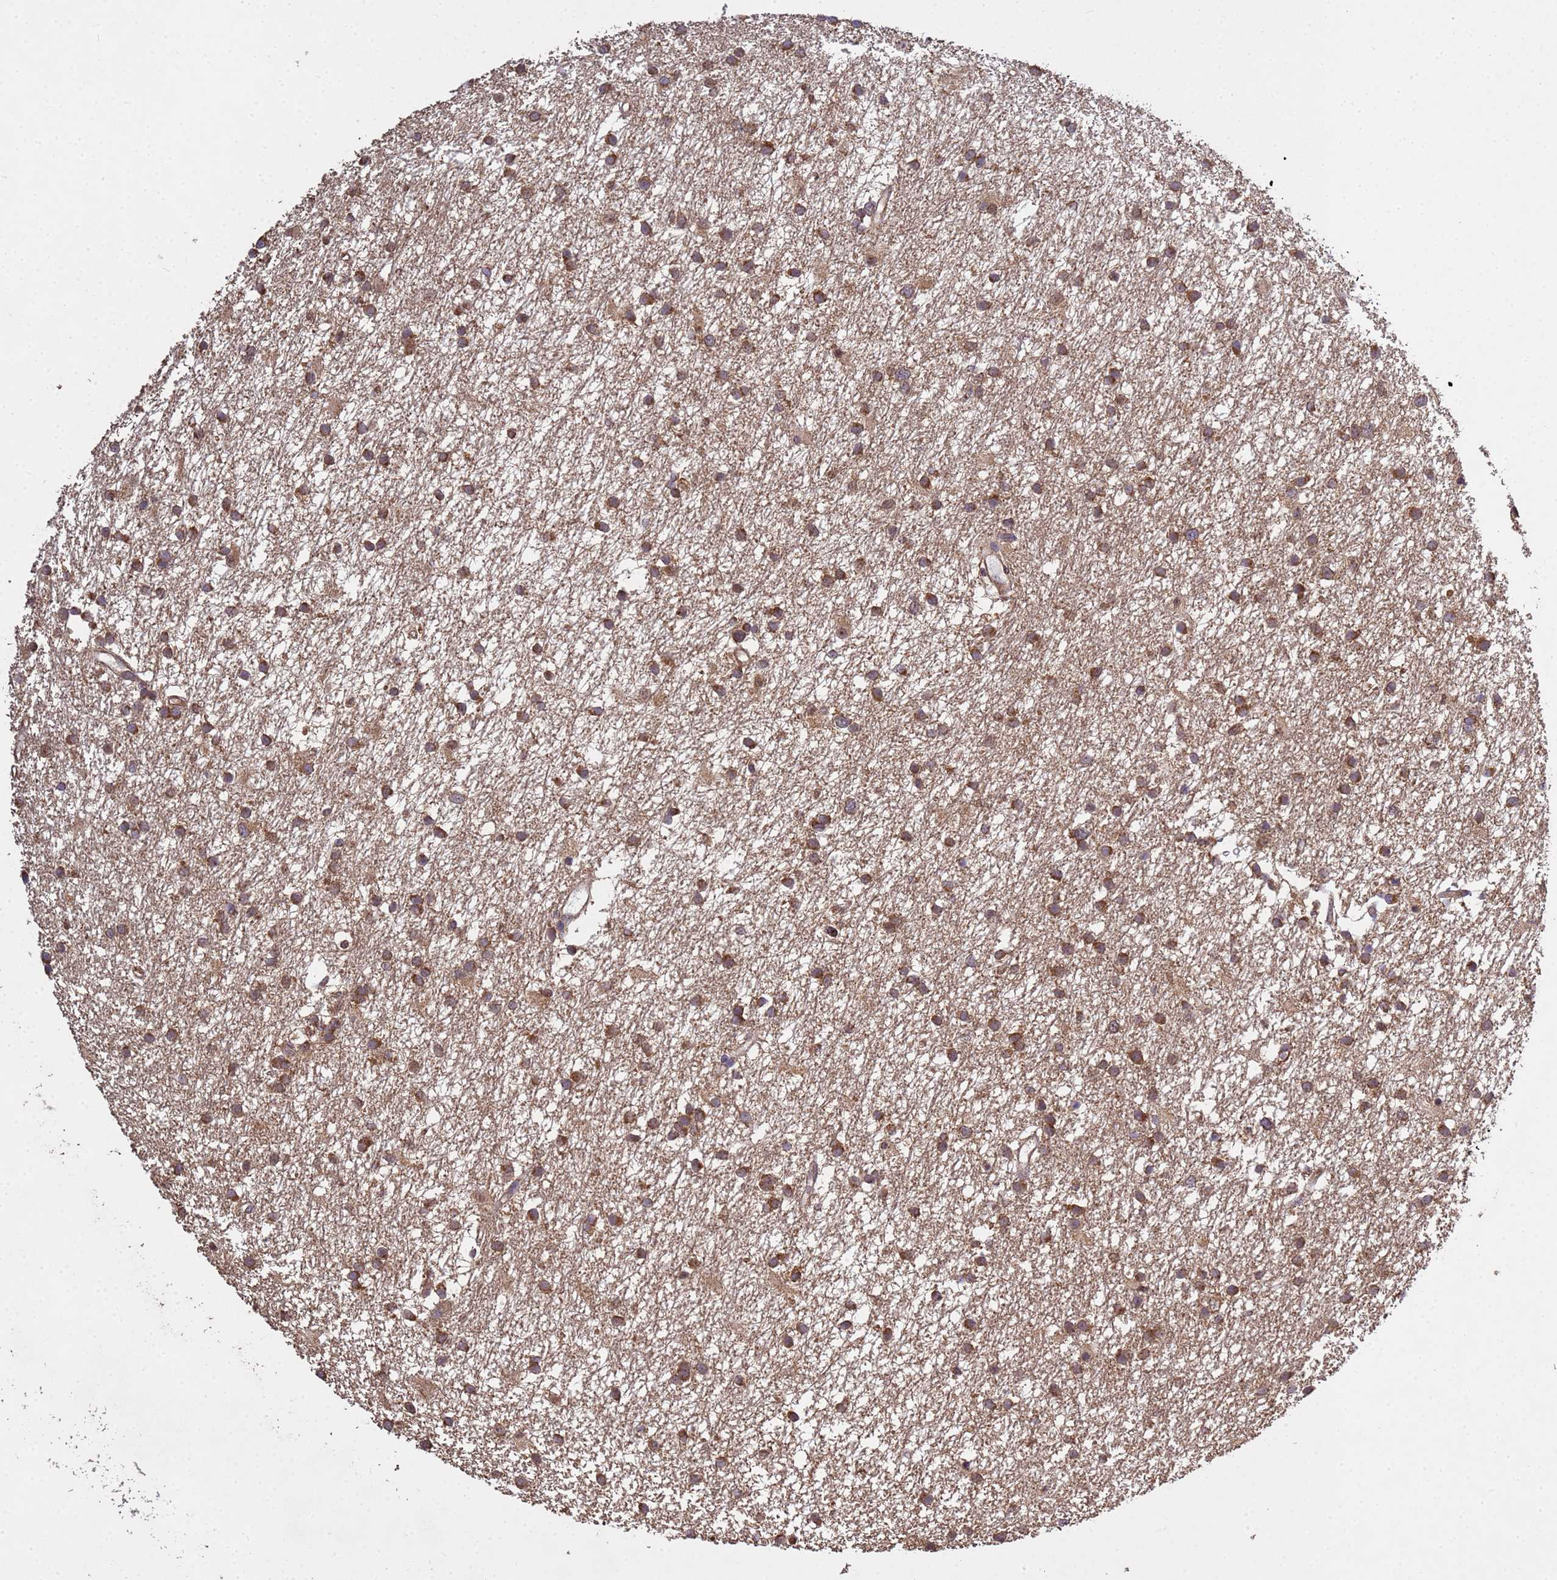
{"staining": {"intensity": "moderate", "quantity": ">75%", "location": "cytoplasmic/membranous"}, "tissue": "glioma", "cell_type": "Tumor cells", "image_type": "cancer", "snomed": [{"axis": "morphology", "description": "Glioma, malignant, High grade"}, {"axis": "topography", "description": "Brain"}], "caption": "Immunohistochemistry of malignant glioma (high-grade) displays medium levels of moderate cytoplasmic/membranous staining in about >75% of tumor cells.", "gene": "P2RX7", "patient": {"sex": "male", "age": 77}}